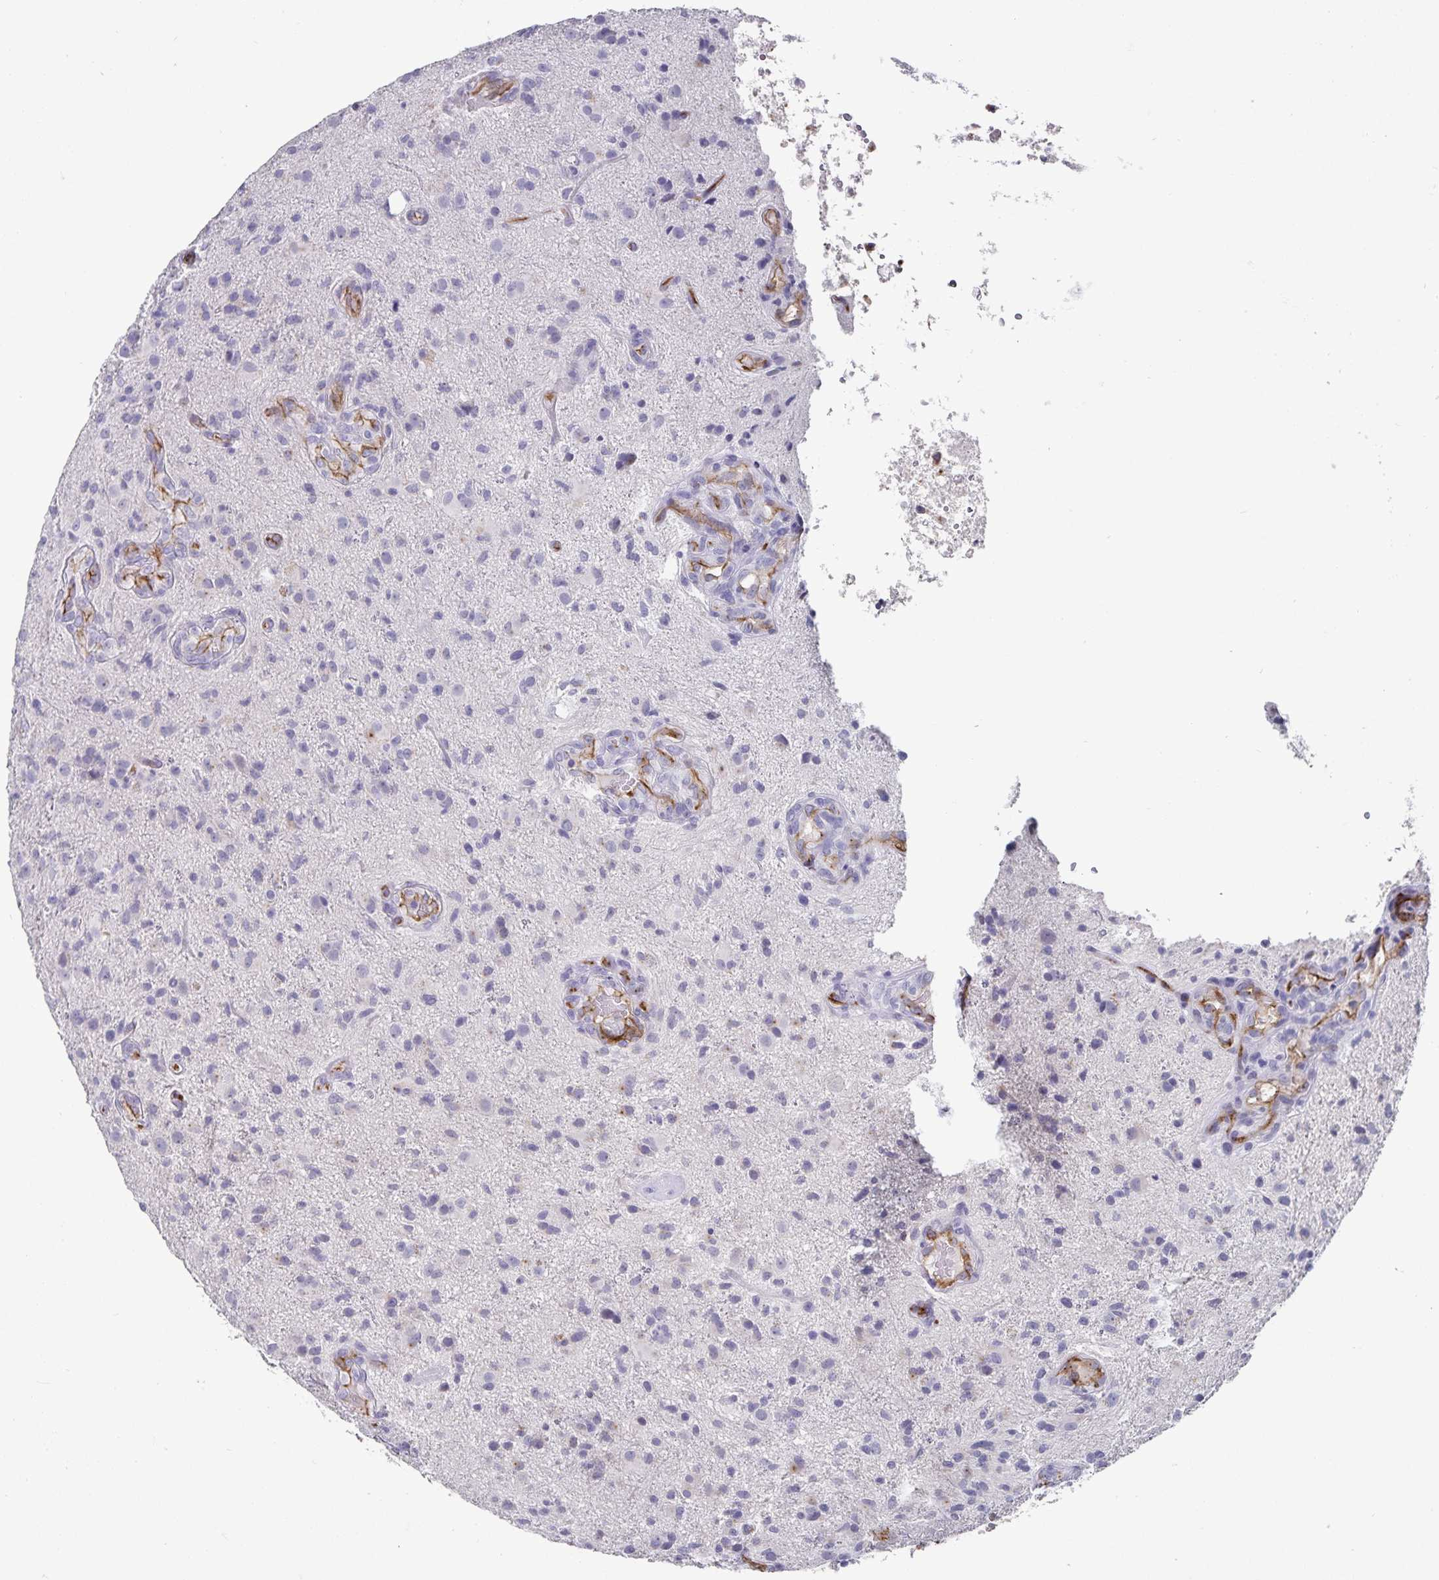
{"staining": {"intensity": "weak", "quantity": "<25%", "location": "cytoplasmic/membranous"}, "tissue": "glioma", "cell_type": "Tumor cells", "image_type": "cancer", "snomed": [{"axis": "morphology", "description": "Glioma, malignant, High grade"}, {"axis": "topography", "description": "Brain"}], "caption": "Tumor cells are negative for brown protein staining in malignant high-grade glioma.", "gene": "PODXL", "patient": {"sex": "male", "age": 55}}